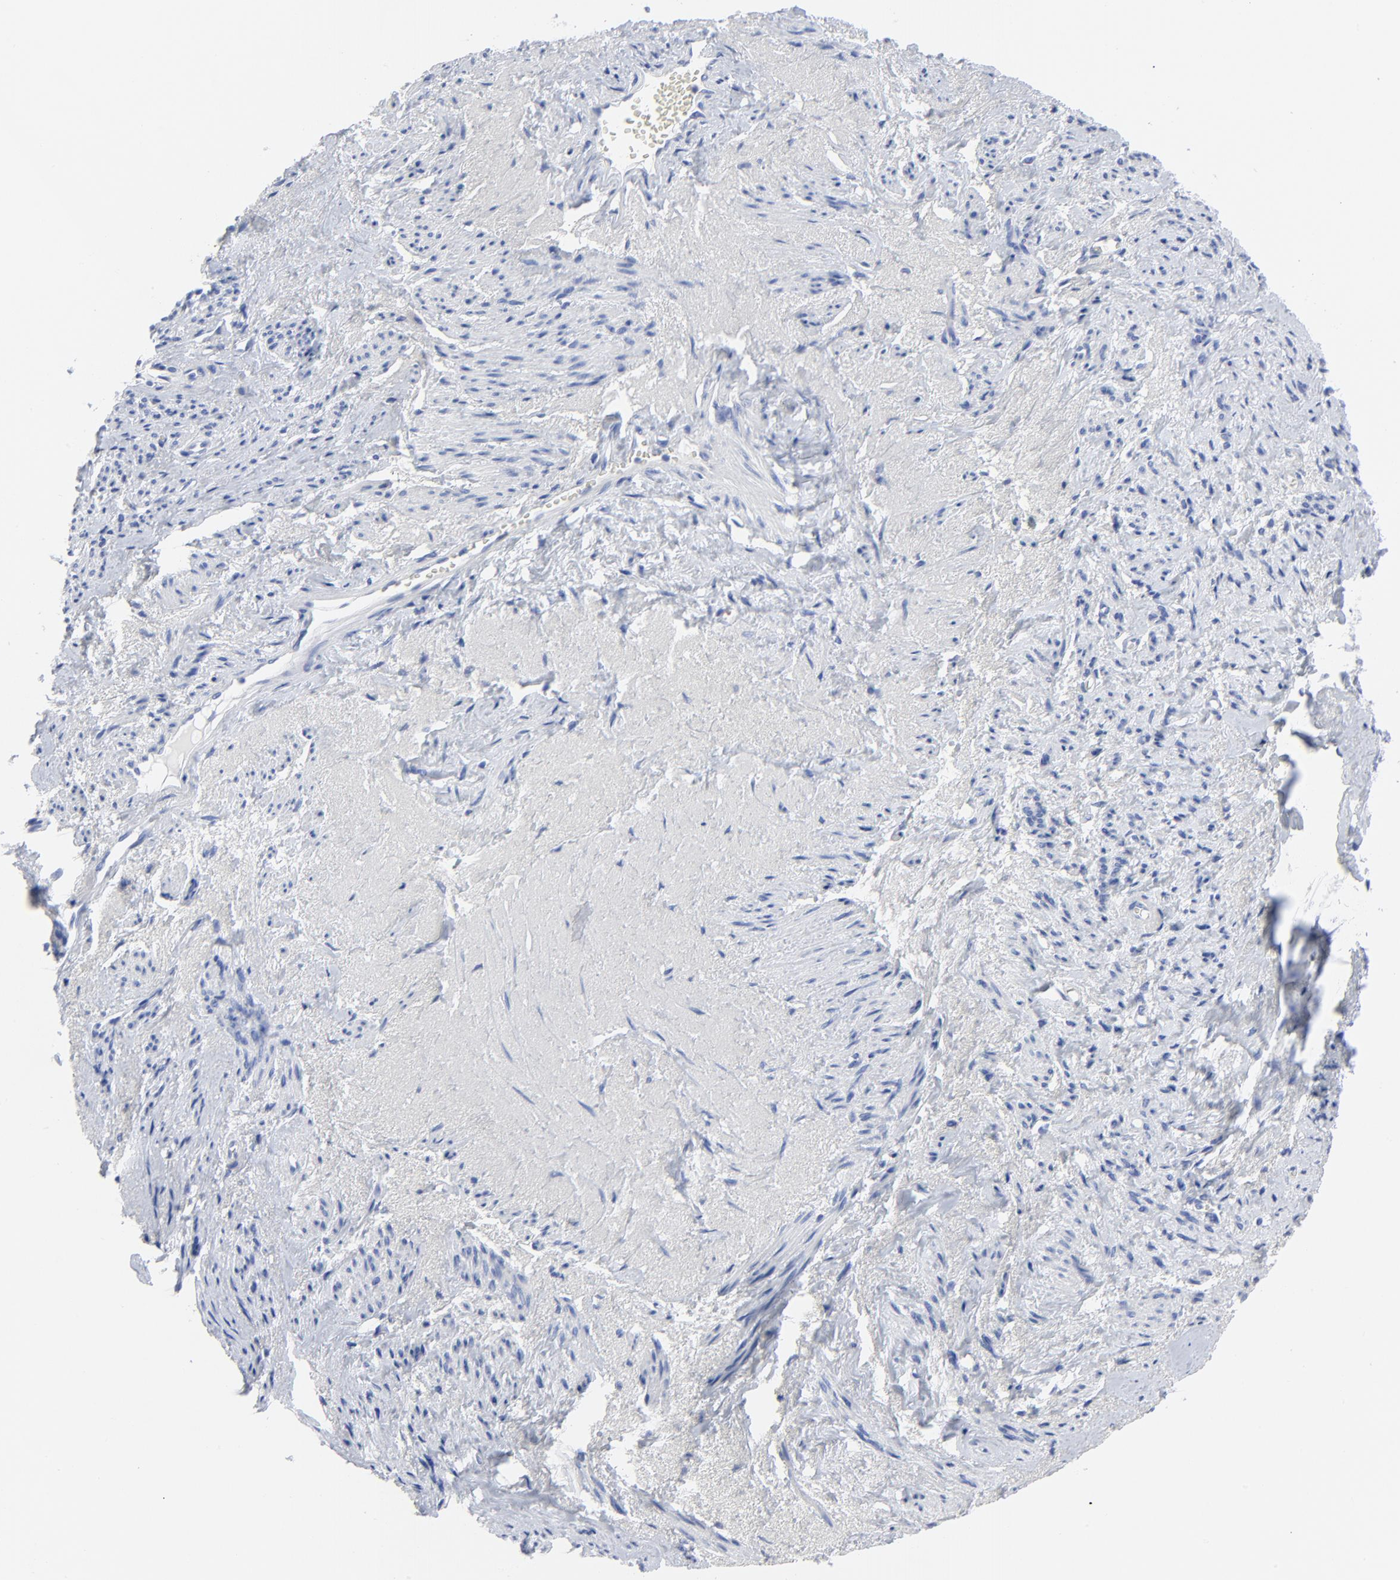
{"staining": {"intensity": "negative", "quantity": "none", "location": "none"}, "tissue": "endometrial cancer", "cell_type": "Tumor cells", "image_type": "cancer", "snomed": [{"axis": "morphology", "description": "Adenocarcinoma, NOS"}, {"axis": "topography", "description": "Endometrium"}], "caption": "Endometrial cancer was stained to show a protein in brown. There is no significant expression in tumor cells.", "gene": "STAT2", "patient": {"sex": "female", "age": 75}}